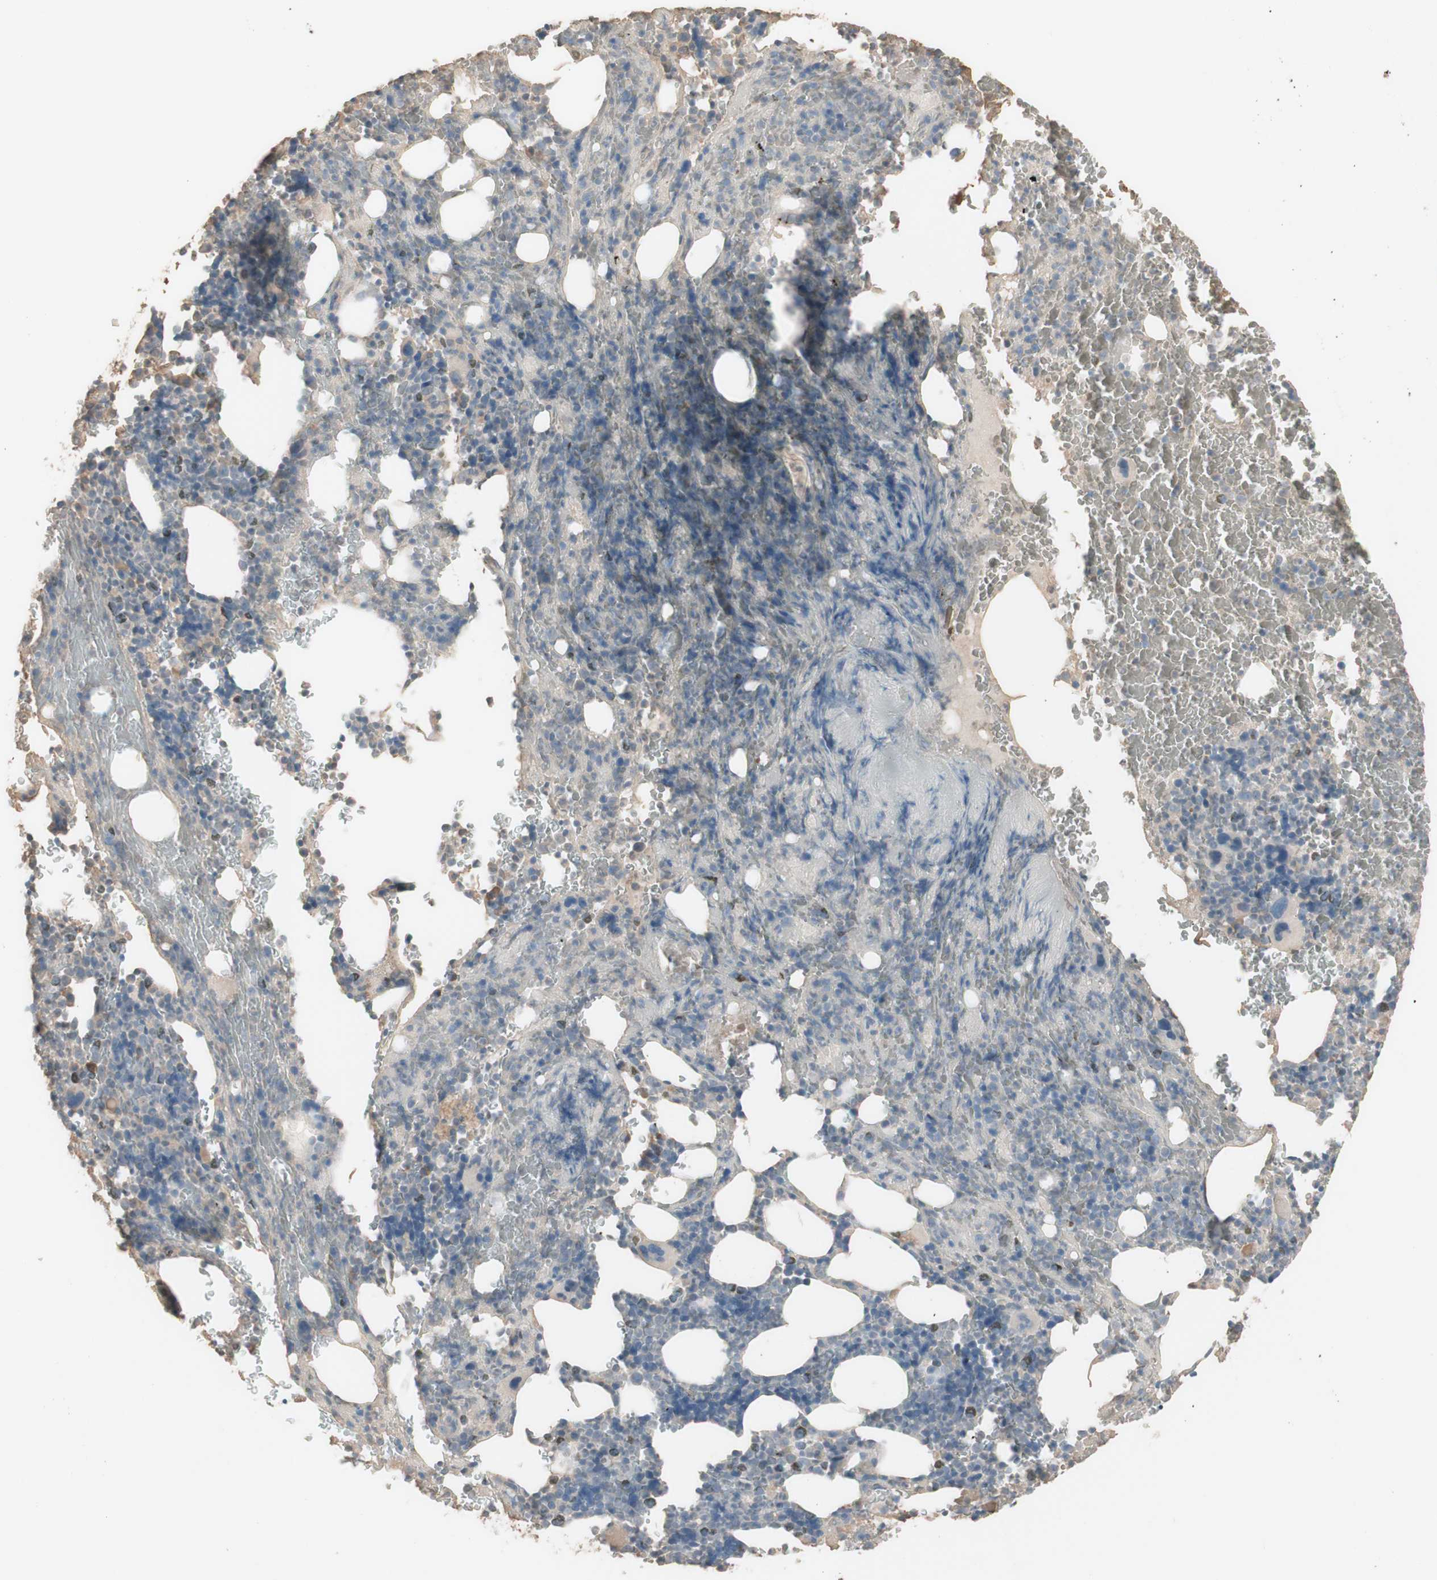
{"staining": {"intensity": "negative", "quantity": "none", "location": "none"}, "tissue": "bone marrow", "cell_type": "Hematopoietic cells", "image_type": "normal", "snomed": [{"axis": "morphology", "description": "Normal tissue, NOS"}, {"axis": "morphology", "description": "Inflammation, NOS"}, {"axis": "topography", "description": "Bone marrow"}], "caption": "Hematopoietic cells are negative for brown protein staining in normal bone marrow. (Stains: DAB immunohistochemistry with hematoxylin counter stain, Microscopy: brightfield microscopy at high magnification).", "gene": "IFNG", "patient": {"sex": "male", "age": 72}}